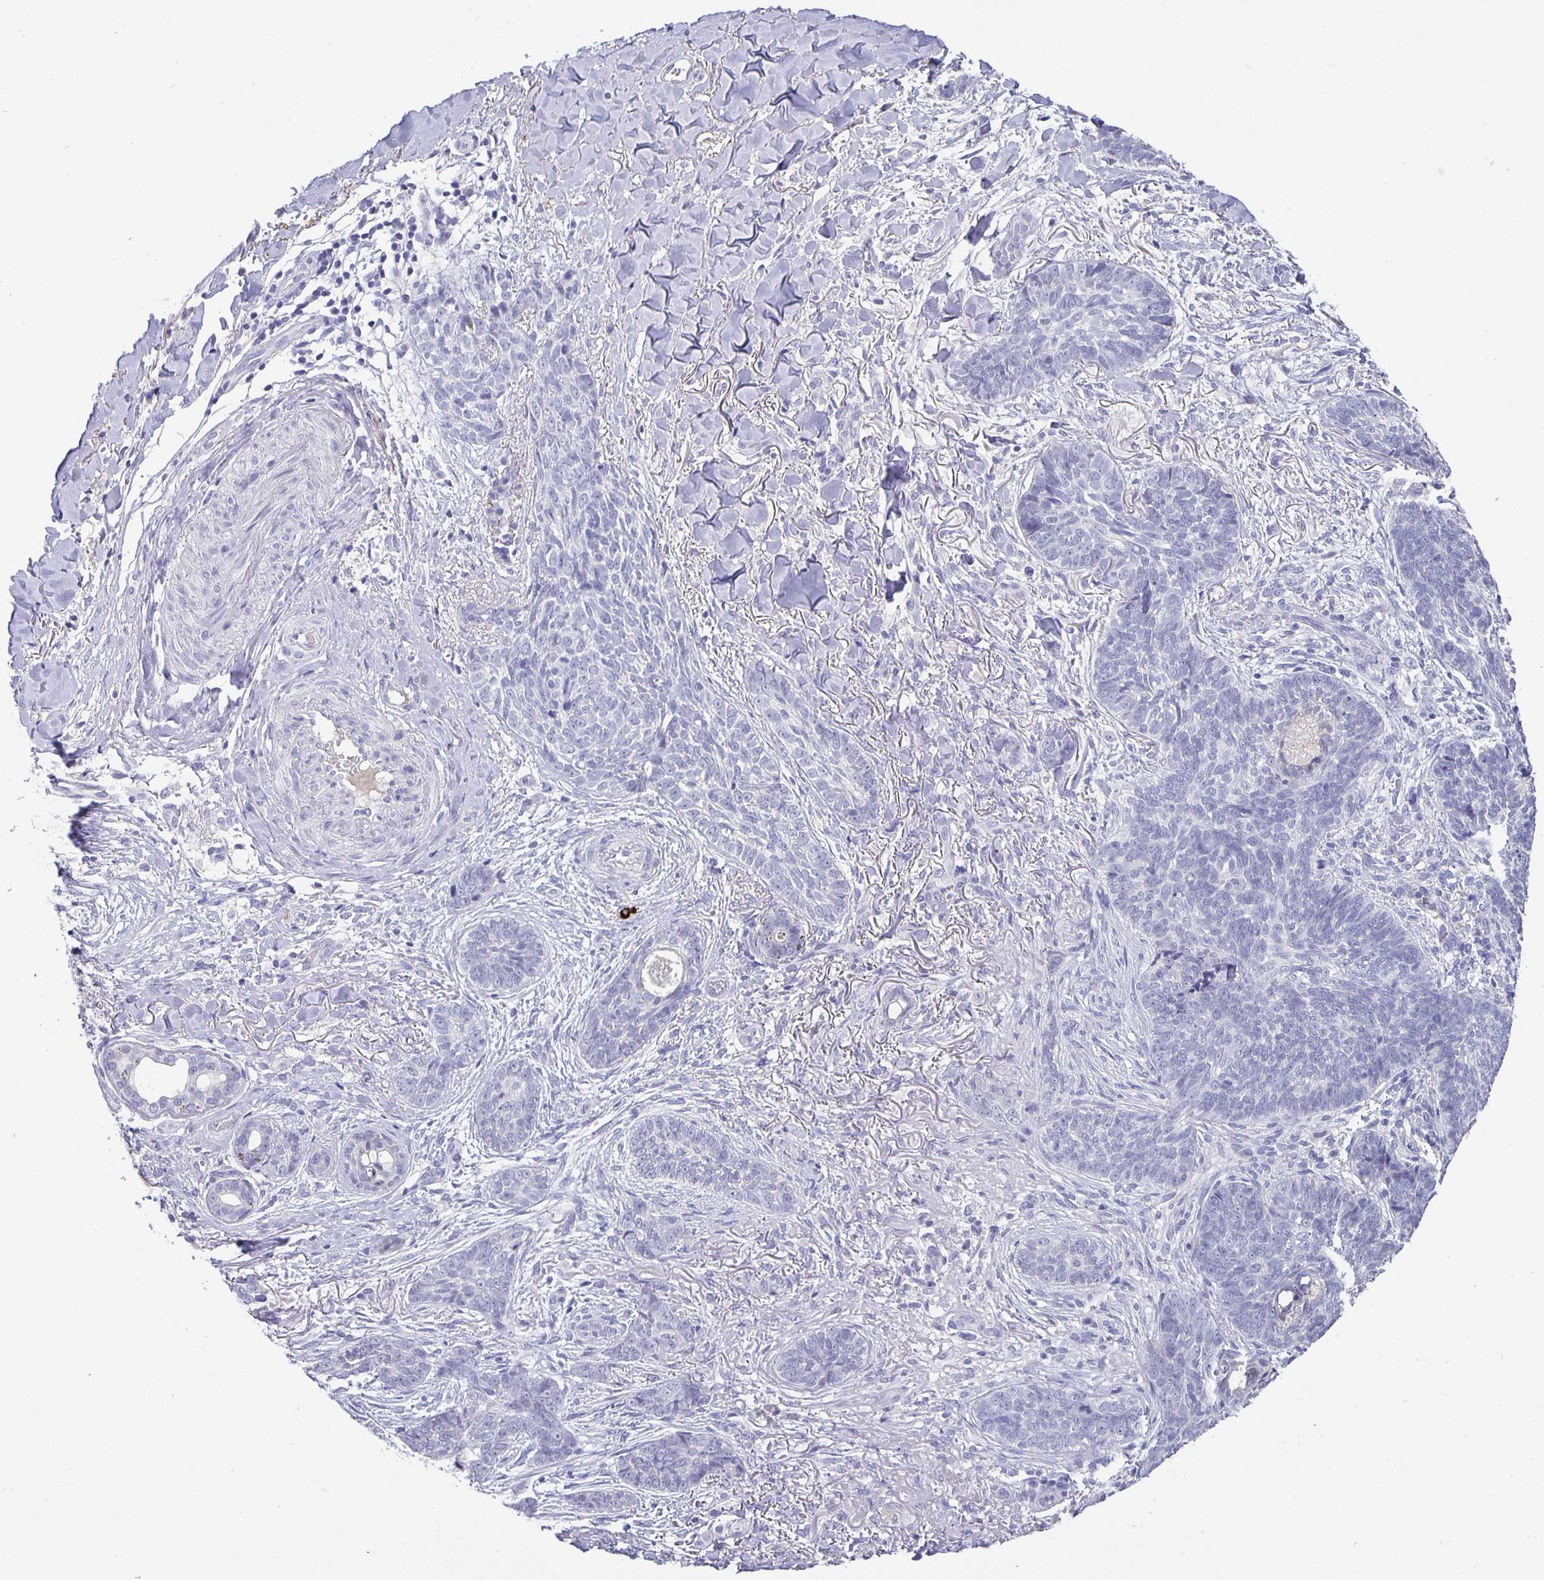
{"staining": {"intensity": "negative", "quantity": "none", "location": "none"}, "tissue": "skin cancer", "cell_type": "Tumor cells", "image_type": "cancer", "snomed": [{"axis": "morphology", "description": "Basal cell carcinoma"}, {"axis": "topography", "description": "Skin"}, {"axis": "topography", "description": "Skin of face"}], "caption": "Histopathology image shows no significant protein positivity in tumor cells of basal cell carcinoma (skin). (Brightfield microscopy of DAB immunohistochemistry at high magnification).", "gene": "GDF15", "patient": {"sex": "male", "age": 88}}